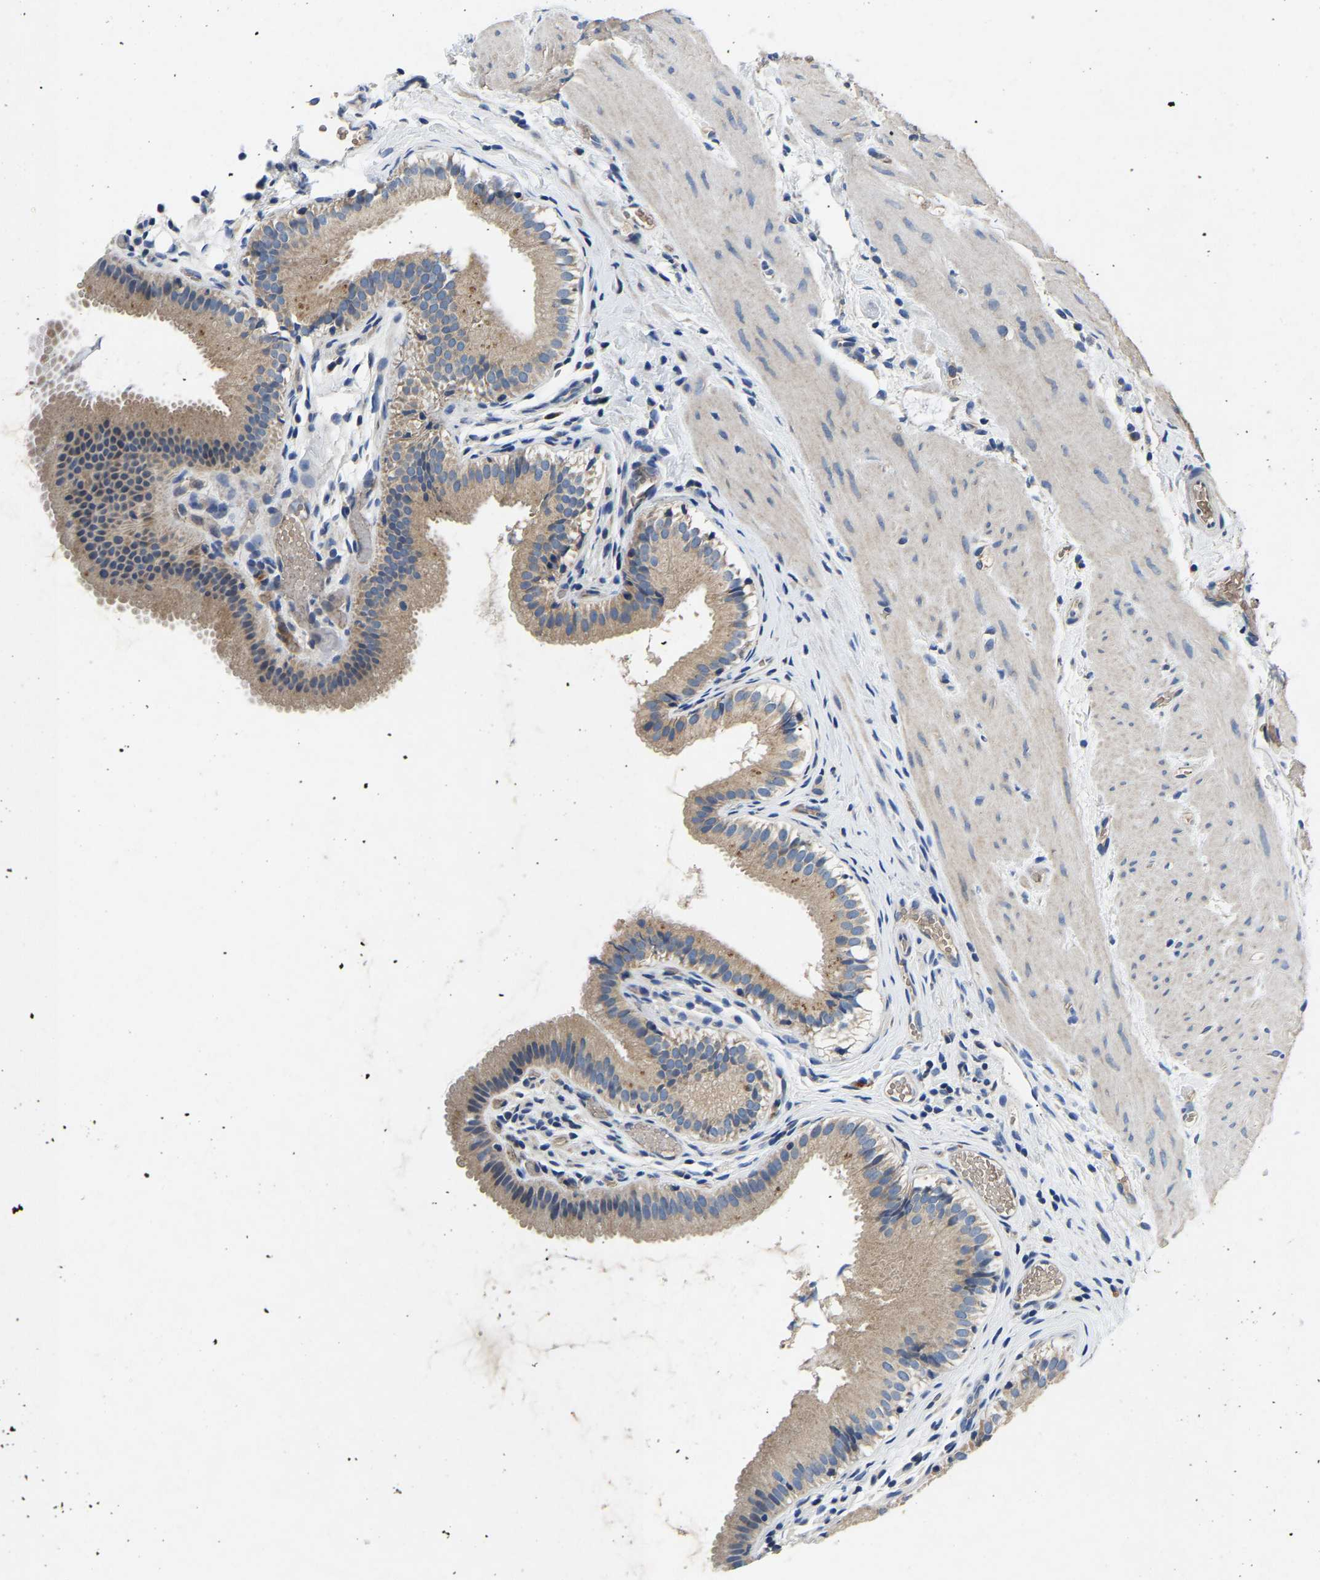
{"staining": {"intensity": "weak", "quantity": ">75%", "location": "cytoplasmic/membranous"}, "tissue": "gallbladder", "cell_type": "Glandular cells", "image_type": "normal", "snomed": [{"axis": "morphology", "description": "Normal tissue, NOS"}, {"axis": "topography", "description": "Gallbladder"}], "caption": "Glandular cells display weak cytoplasmic/membranous staining in approximately >75% of cells in normal gallbladder. (DAB (3,3'-diaminobenzidine) = brown stain, brightfield microscopy at high magnification).", "gene": "TOR1B", "patient": {"sex": "female", "age": 26}}